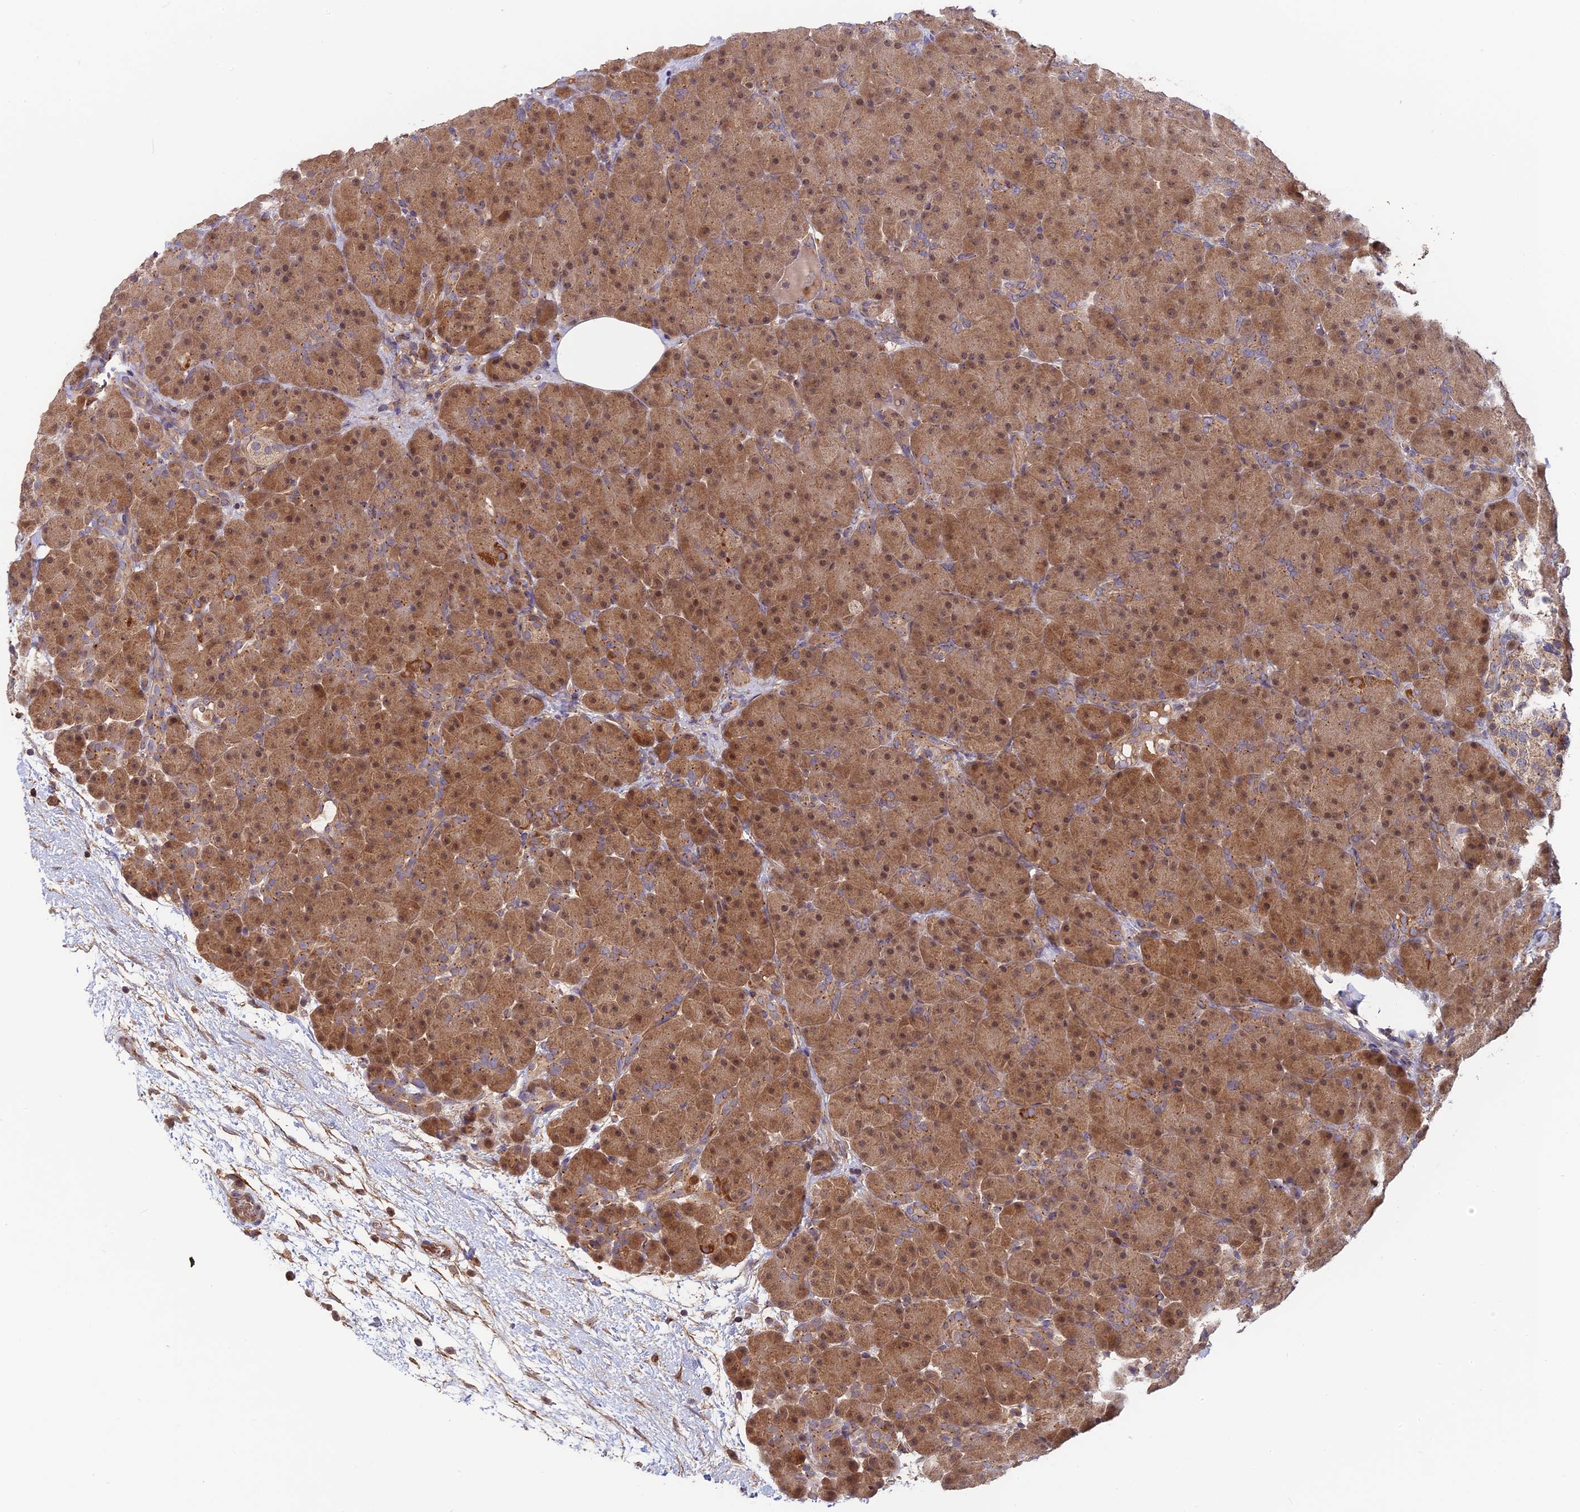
{"staining": {"intensity": "moderate", "quantity": ">75%", "location": "cytoplasmic/membranous,nuclear"}, "tissue": "pancreas", "cell_type": "Exocrine glandular cells", "image_type": "normal", "snomed": [{"axis": "morphology", "description": "Normal tissue, NOS"}, {"axis": "topography", "description": "Pancreas"}], "caption": "Immunohistochemical staining of unremarkable human pancreas demonstrates >75% levels of moderate cytoplasmic/membranous,nuclear protein expression in about >75% of exocrine glandular cells. (DAB IHC, brown staining for protein, blue staining for nuclei).", "gene": "RPIA", "patient": {"sex": "male", "age": 66}}